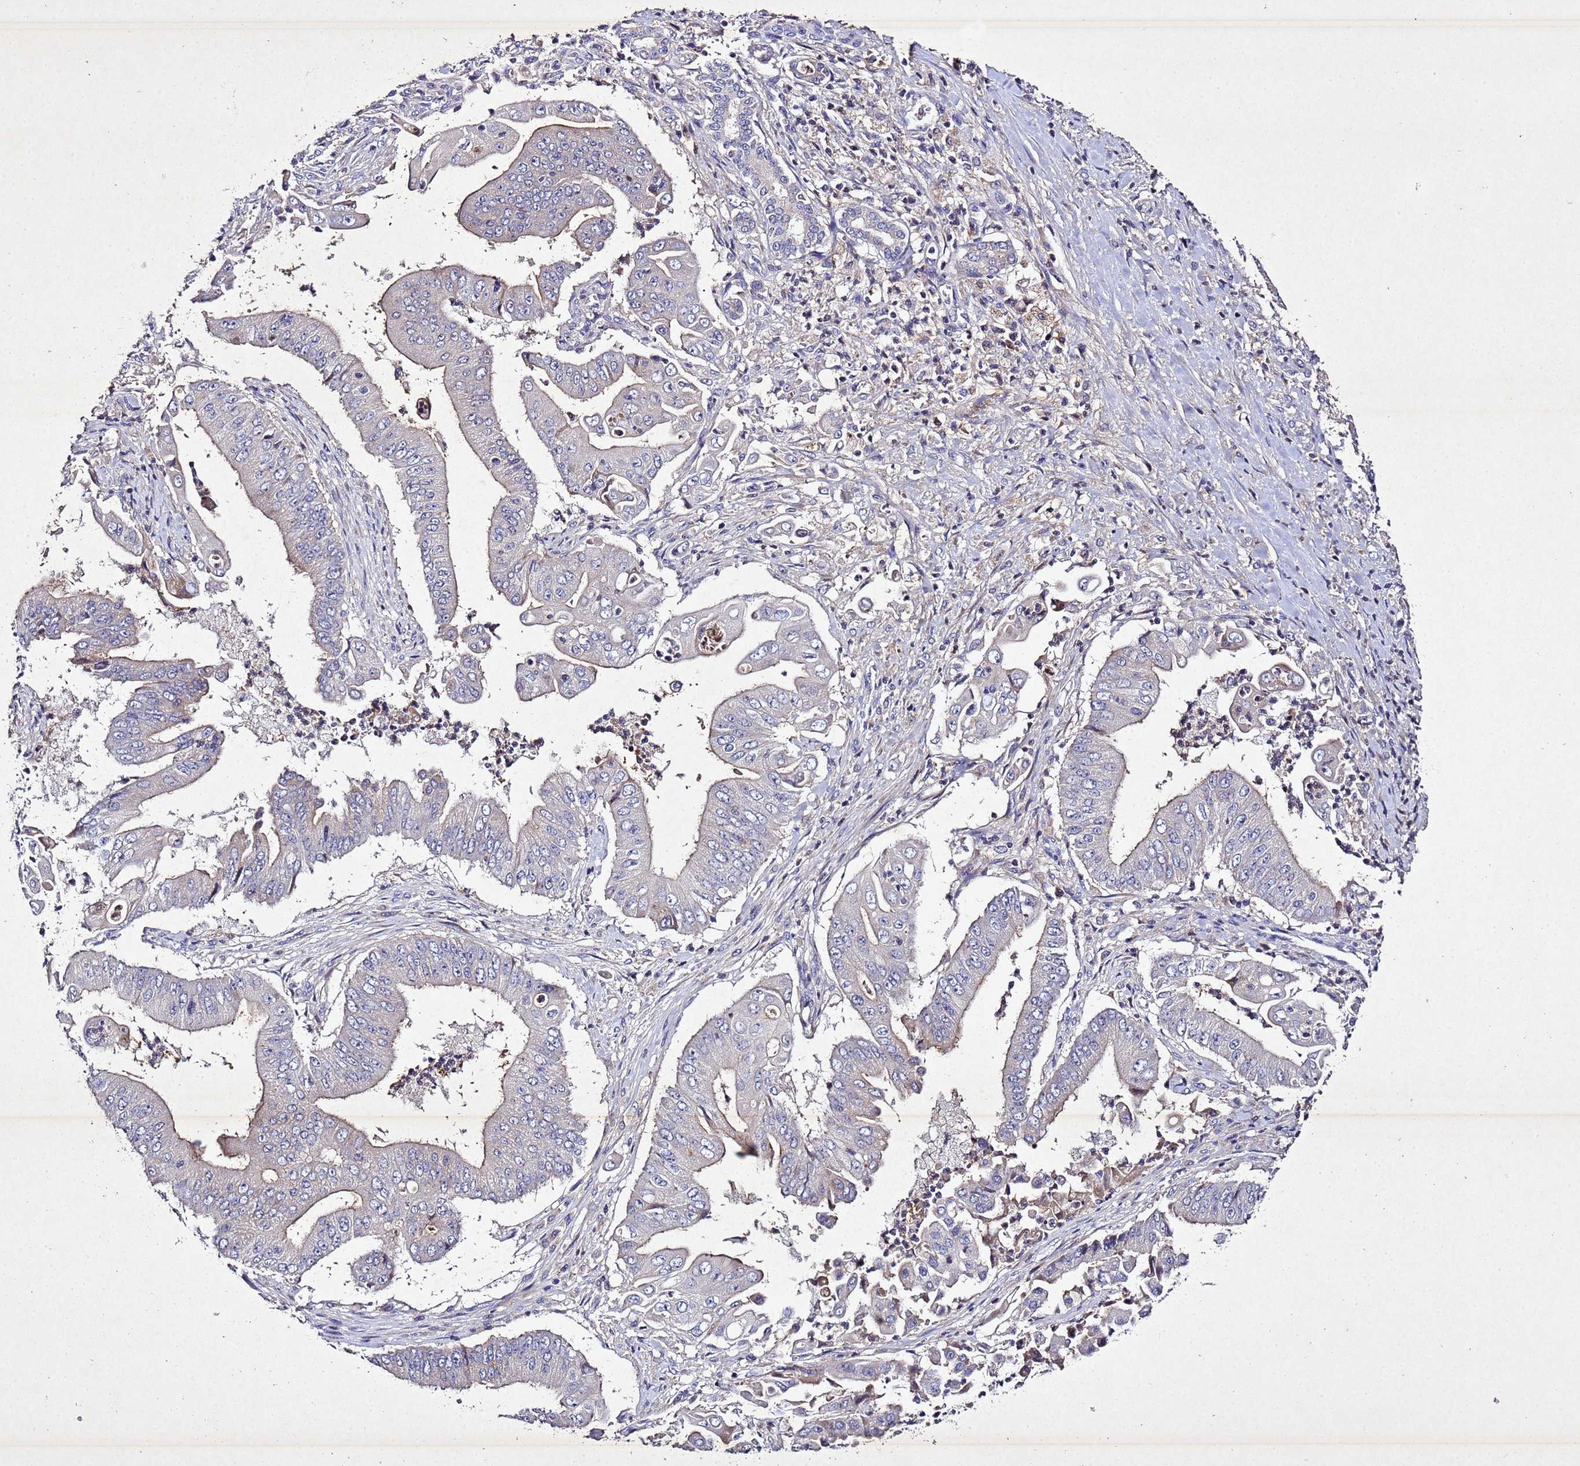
{"staining": {"intensity": "negative", "quantity": "none", "location": "none"}, "tissue": "pancreatic cancer", "cell_type": "Tumor cells", "image_type": "cancer", "snomed": [{"axis": "morphology", "description": "Adenocarcinoma, NOS"}, {"axis": "topography", "description": "Pancreas"}], "caption": "A histopathology image of human adenocarcinoma (pancreatic) is negative for staining in tumor cells.", "gene": "SV2B", "patient": {"sex": "female", "age": 77}}